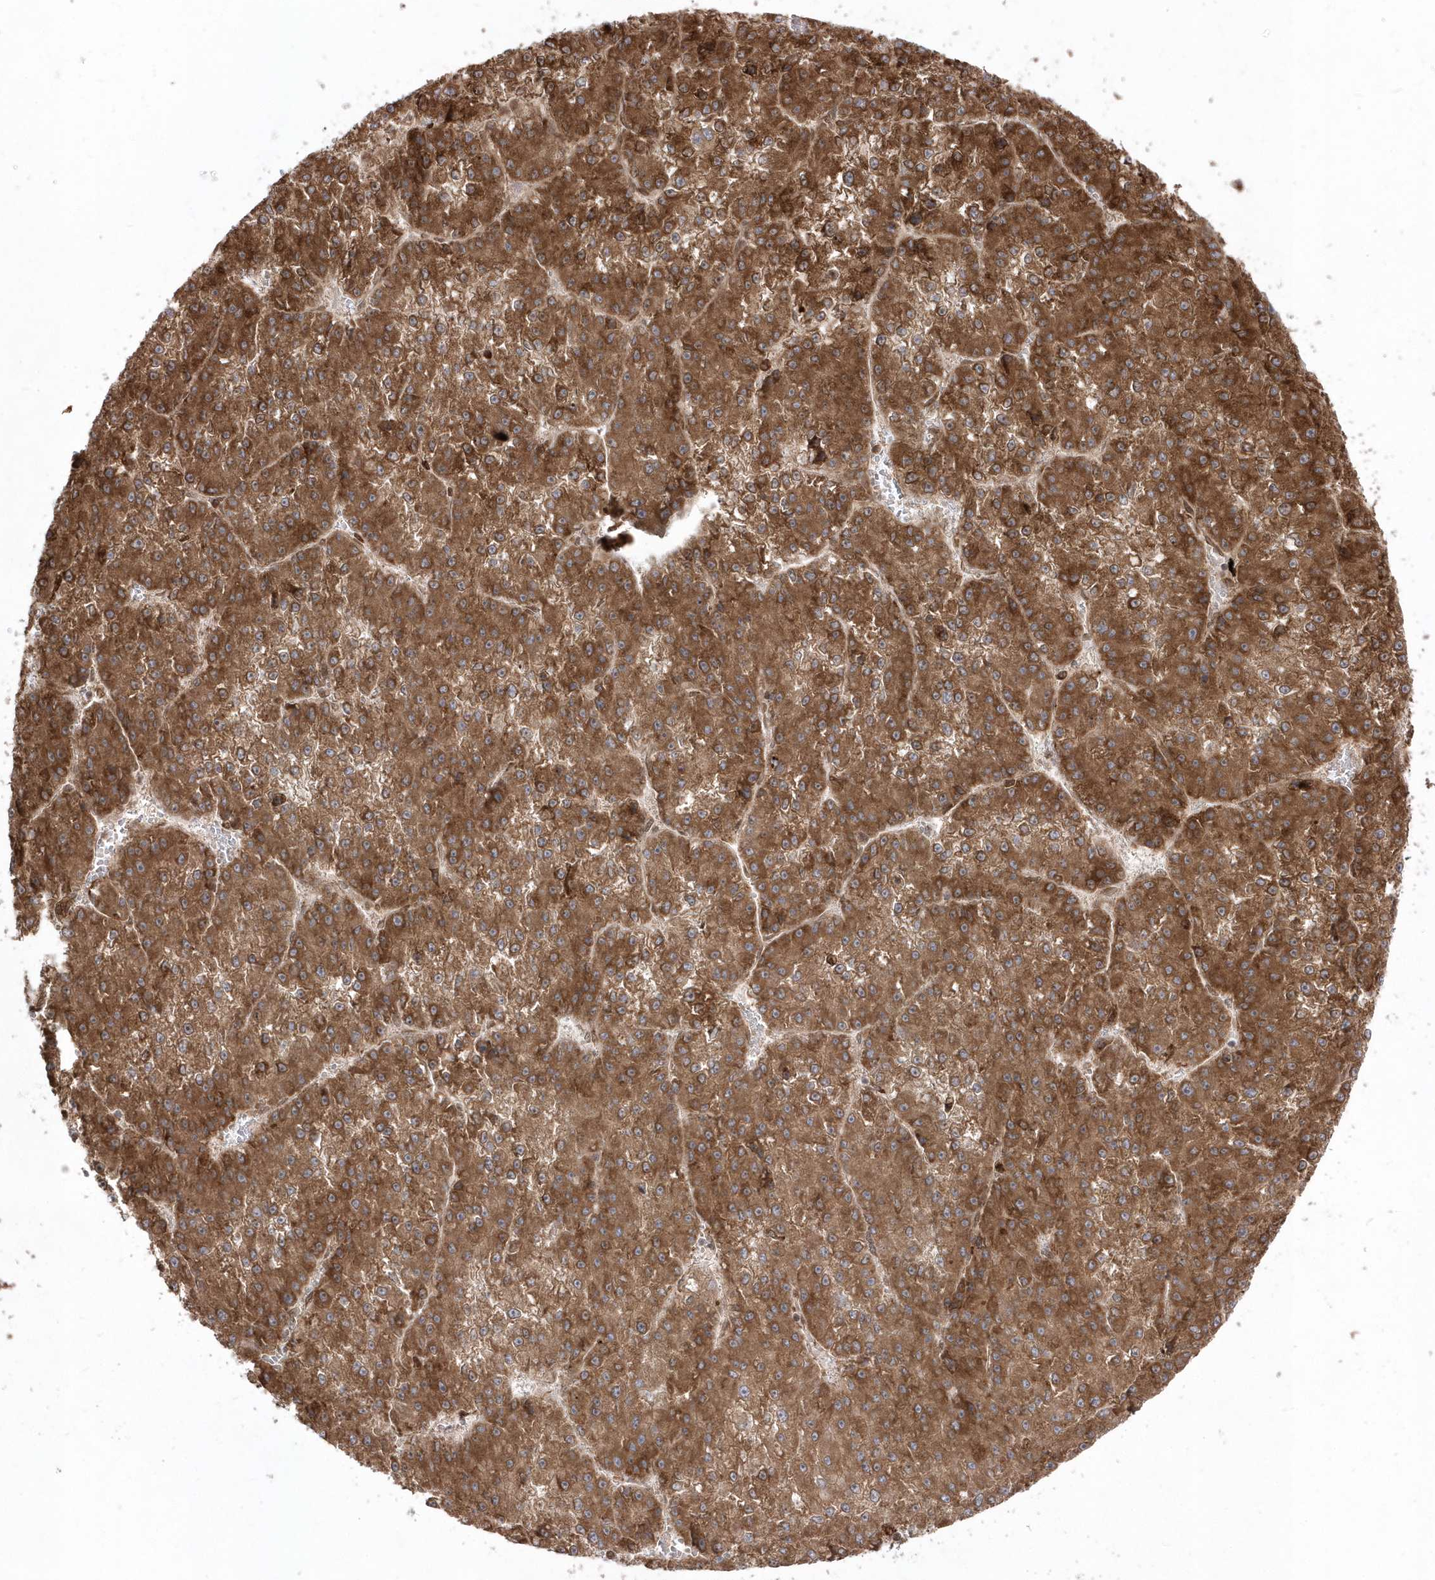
{"staining": {"intensity": "strong", "quantity": ">75%", "location": "cytoplasmic/membranous"}, "tissue": "liver cancer", "cell_type": "Tumor cells", "image_type": "cancer", "snomed": [{"axis": "morphology", "description": "Carcinoma, Hepatocellular, NOS"}, {"axis": "topography", "description": "Liver"}], "caption": "Immunohistochemical staining of human liver hepatocellular carcinoma displays high levels of strong cytoplasmic/membranous expression in approximately >75% of tumor cells. Nuclei are stained in blue.", "gene": "EPC2", "patient": {"sex": "female", "age": 73}}